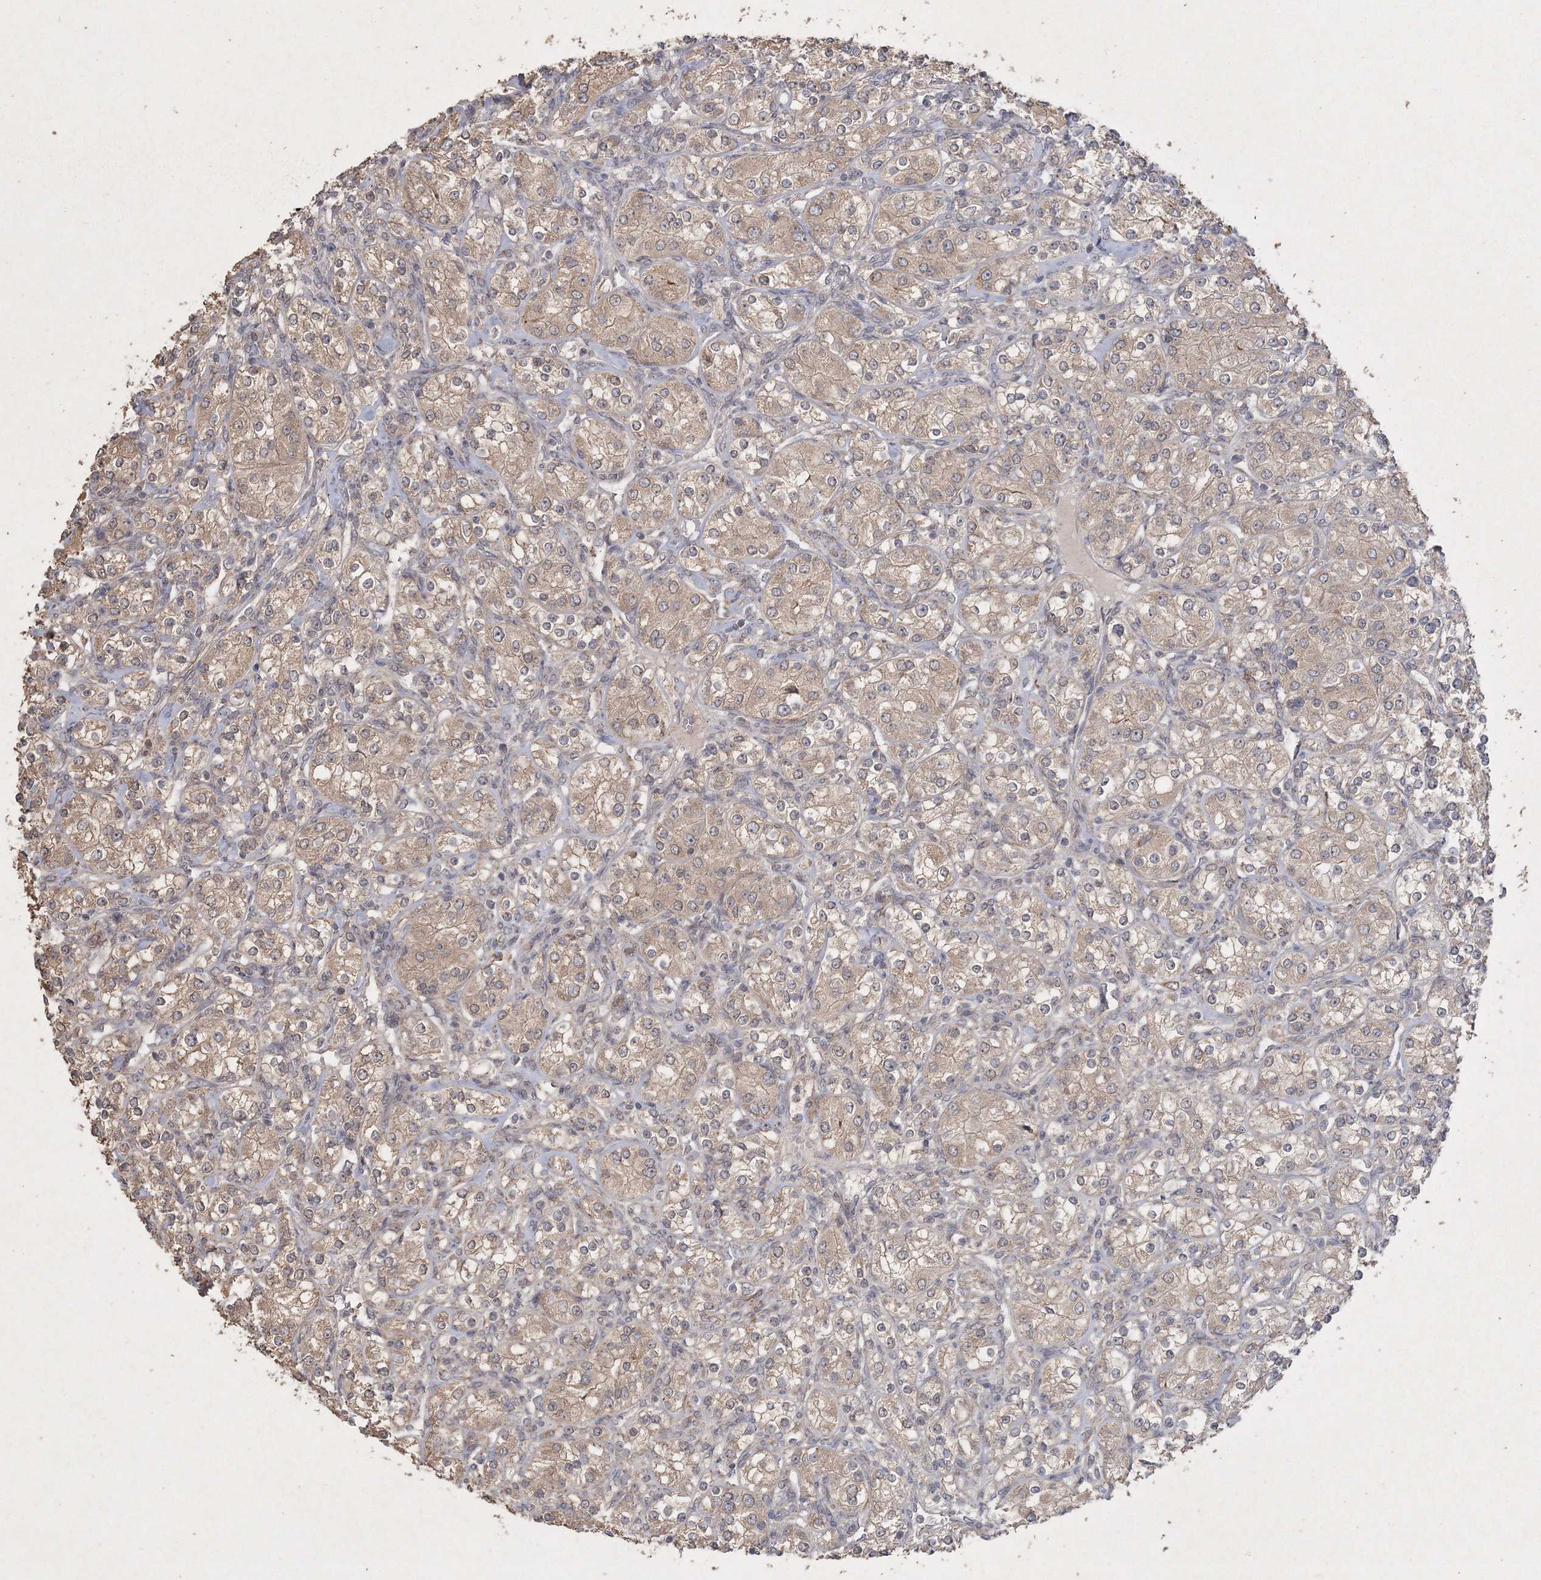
{"staining": {"intensity": "weak", "quantity": ">75%", "location": "cytoplasmic/membranous"}, "tissue": "renal cancer", "cell_type": "Tumor cells", "image_type": "cancer", "snomed": [{"axis": "morphology", "description": "Adenocarcinoma, NOS"}, {"axis": "topography", "description": "Kidney"}], "caption": "Adenocarcinoma (renal) stained for a protein displays weak cytoplasmic/membranous positivity in tumor cells.", "gene": "UIMC1", "patient": {"sex": "male", "age": 77}}